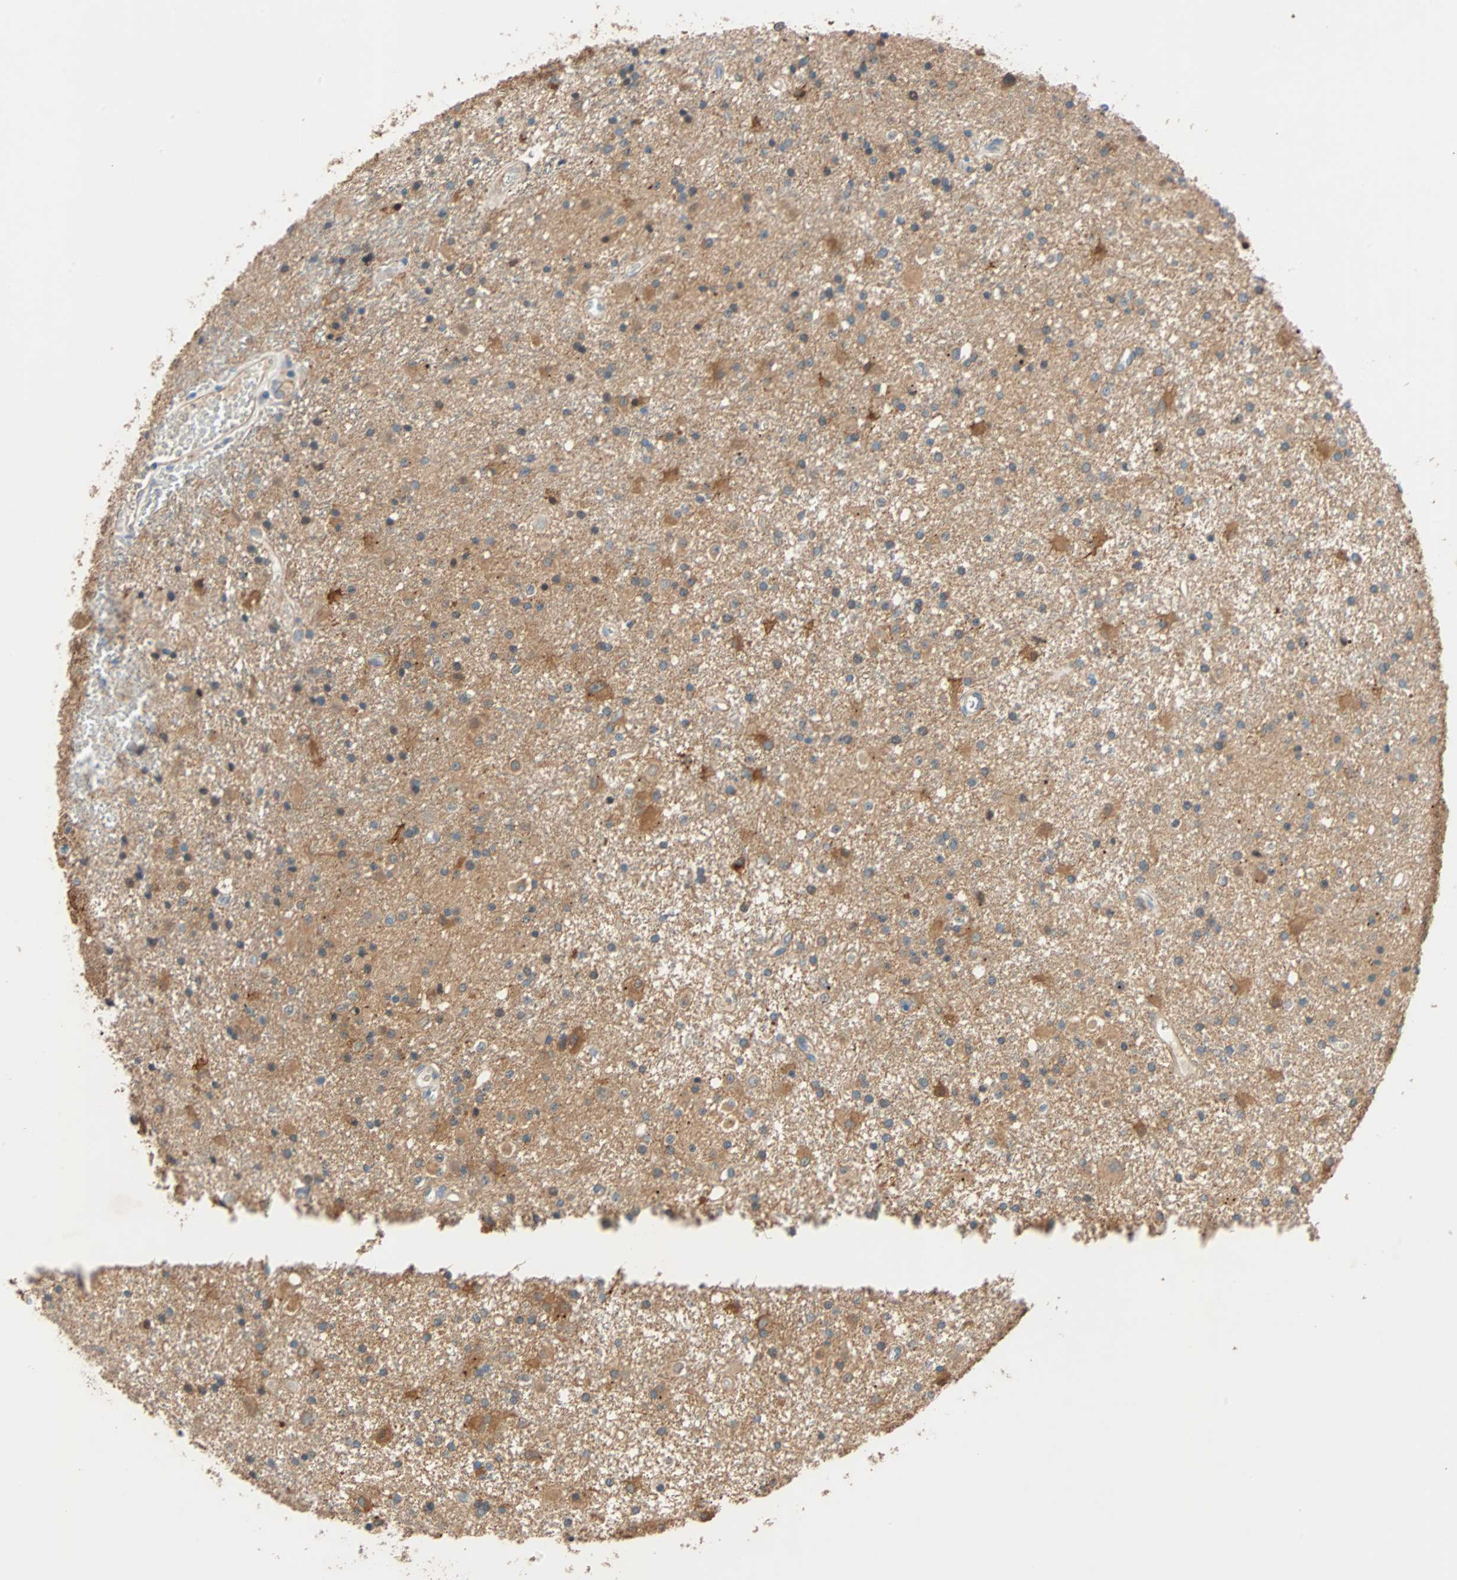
{"staining": {"intensity": "moderate", "quantity": "25%-75%", "location": "cytoplasmic/membranous"}, "tissue": "glioma", "cell_type": "Tumor cells", "image_type": "cancer", "snomed": [{"axis": "morphology", "description": "Glioma, malignant, Low grade"}, {"axis": "topography", "description": "Brain"}], "caption": "A high-resolution micrograph shows immunohistochemistry staining of glioma, which demonstrates moderate cytoplasmic/membranous expression in approximately 25%-75% of tumor cells.", "gene": "TNFRSF12A", "patient": {"sex": "male", "age": 58}}